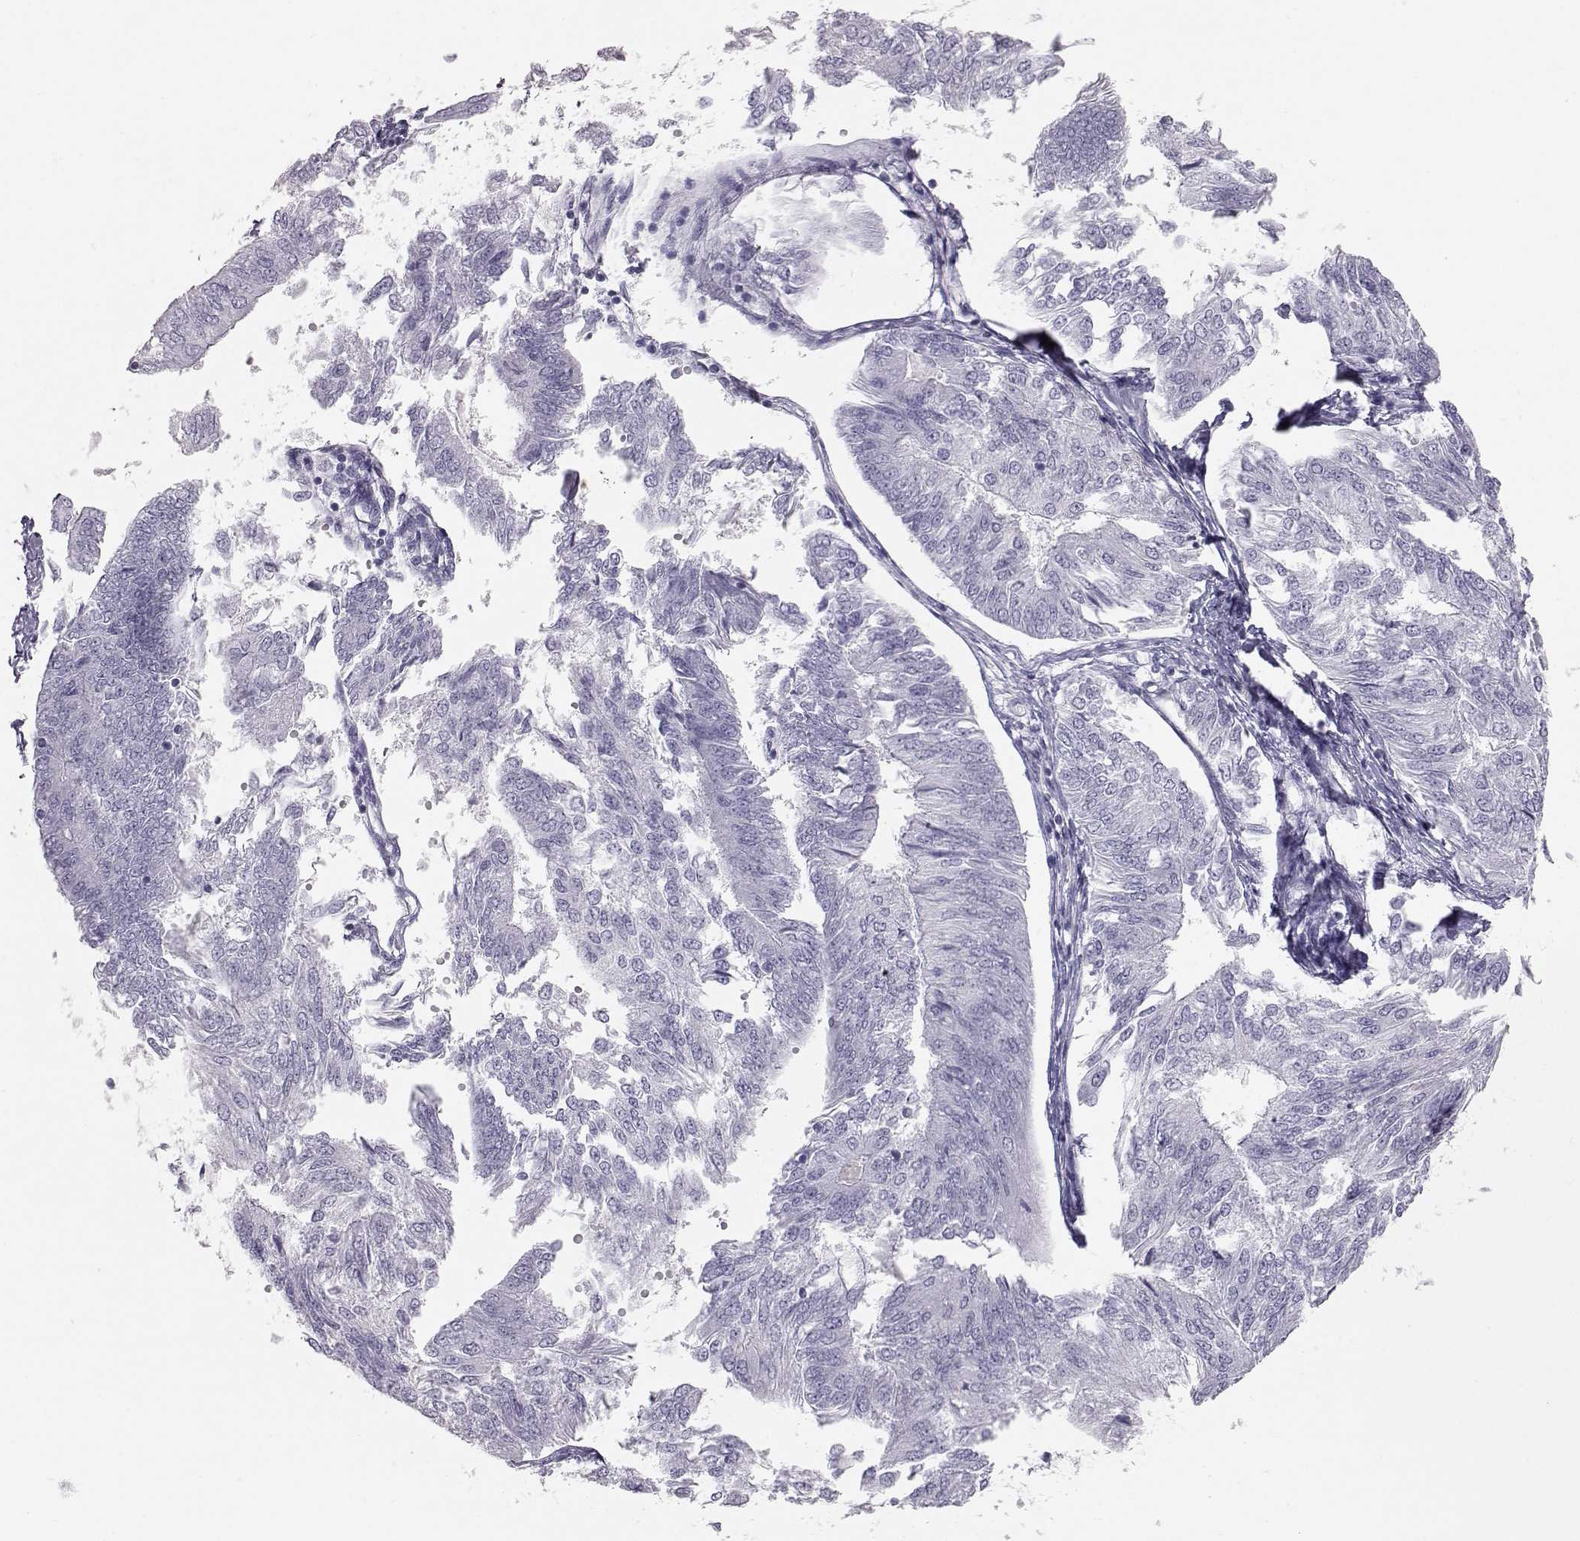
{"staining": {"intensity": "negative", "quantity": "none", "location": "none"}, "tissue": "endometrial cancer", "cell_type": "Tumor cells", "image_type": "cancer", "snomed": [{"axis": "morphology", "description": "Adenocarcinoma, NOS"}, {"axis": "topography", "description": "Endometrium"}], "caption": "Immunohistochemical staining of adenocarcinoma (endometrial) shows no significant positivity in tumor cells. (Stains: DAB (3,3'-diaminobenzidine) immunohistochemistry with hematoxylin counter stain, Microscopy: brightfield microscopy at high magnification).", "gene": "KRTAP16-1", "patient": {"sex": "female", "age": 58}}